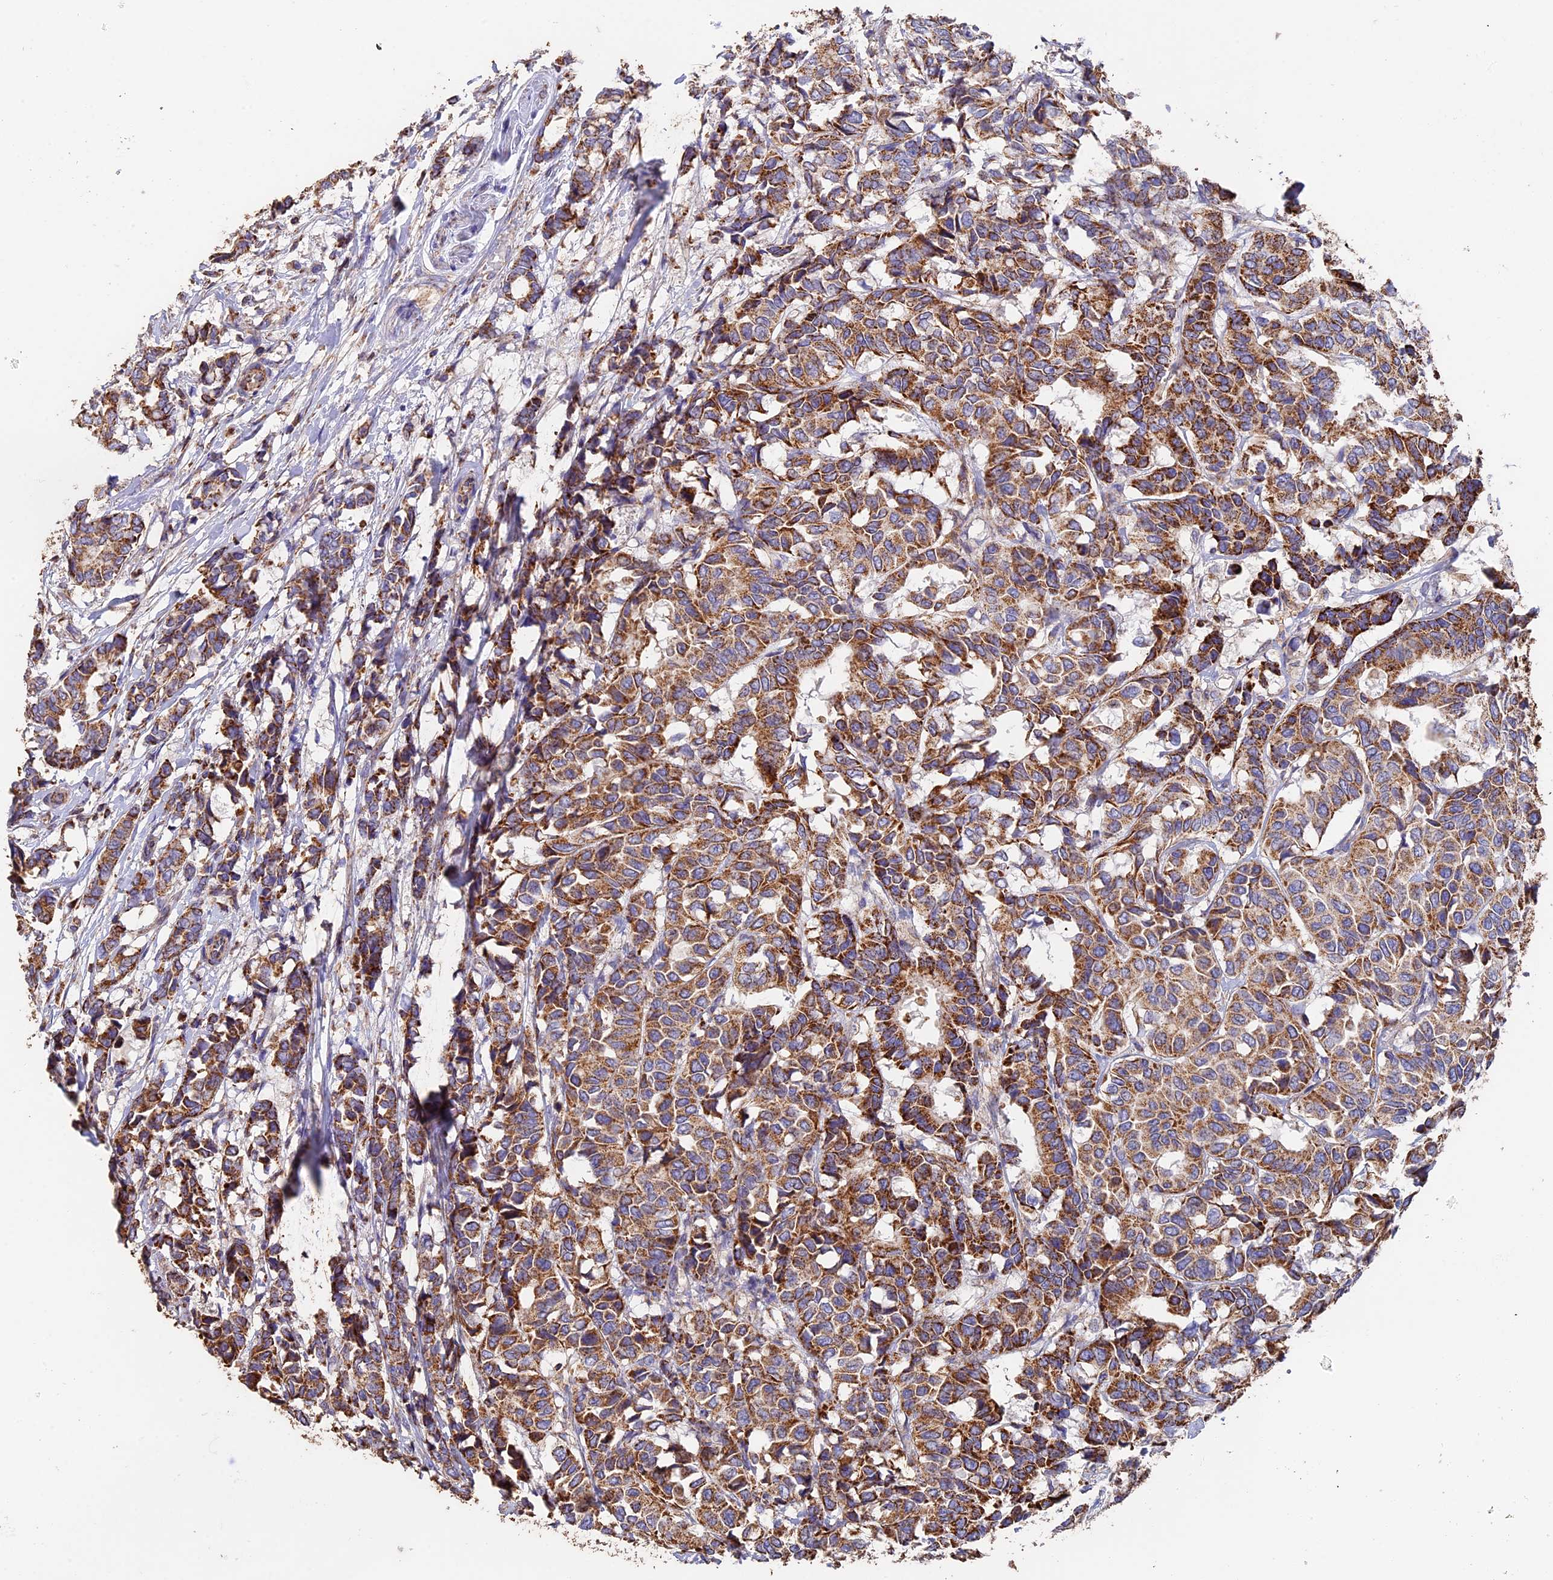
{"staining": {"intensity": "moderate", "quantity": ">75%", "location": "cytoplasmic/membranous"}, "tissue": "breast cancer", "cell_type": "Tumor cells", "image_type": "cancer", "snomed": [{"axis": "morphology", "description": "Duct carcinoma"}, {"axis": "topography", "description": "Breast"}], "caption": "IHC image of neoplastic tissue: breast cancer stained using IHC demonstrates medium levels of moderate protein expression localized specifically in the cytoplasmic/membranous of tumor cells, appearing as a cytoplasmic/membranous brown color.", "gene": "ADAT1", "patient": {"sex": "female", "age": 87}}